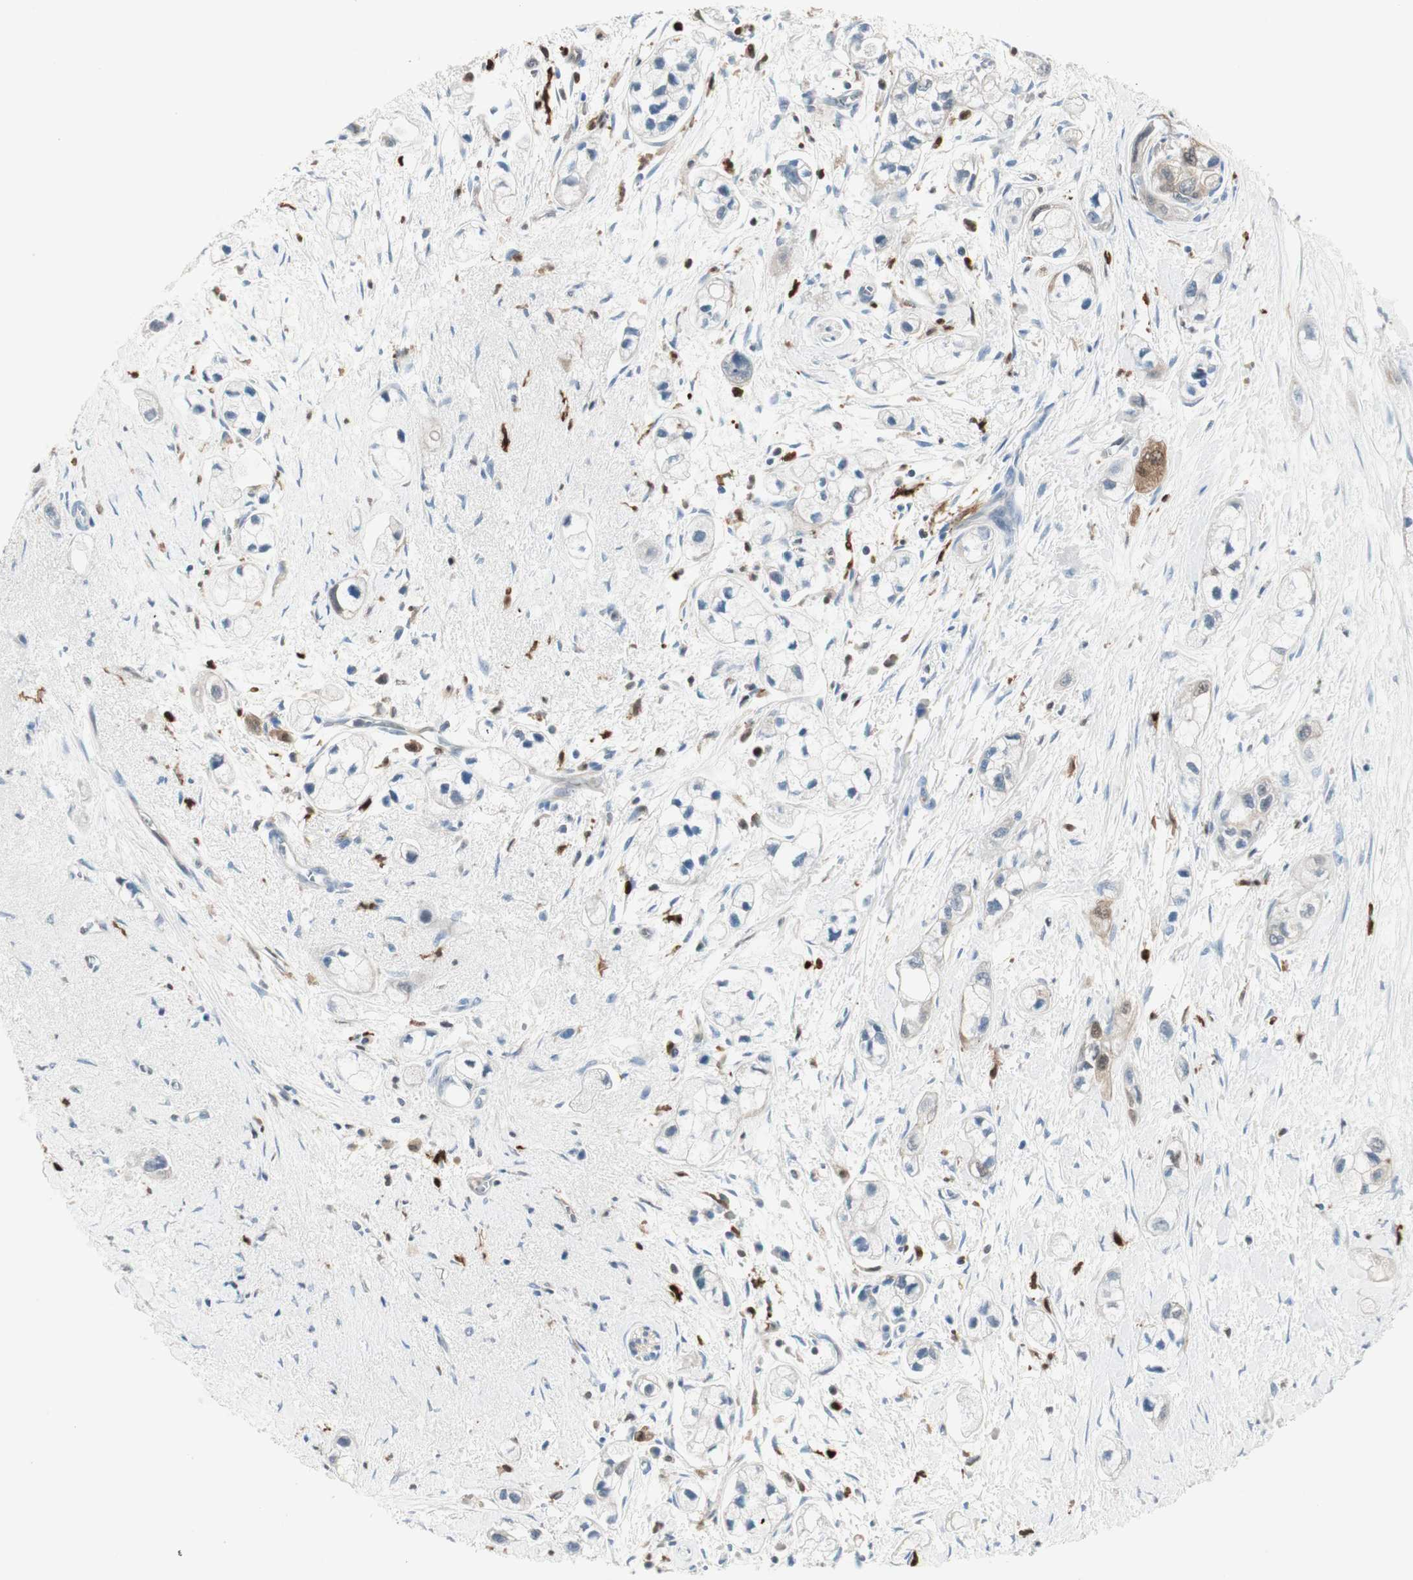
{"staining": {"intensity": "weak", "quantity": "<25%", "location": "cytoplasmic/membranous"}, "tissue": "pancreatic cancer", "cell_type": "Tumor cells", "image_type": "cancer", "snomed": [{"axis": "morphology", "description": "Adenocarcinoma, NOS"}, {"axis": "topography", "description": "Pancreas"}], "caption": "Immunohistochemical staining of human pancreatic cancer reveals no significant positivity in tumor cells.", "gene": "COTL1", "patient": {"sex": "male", "age": 74}}